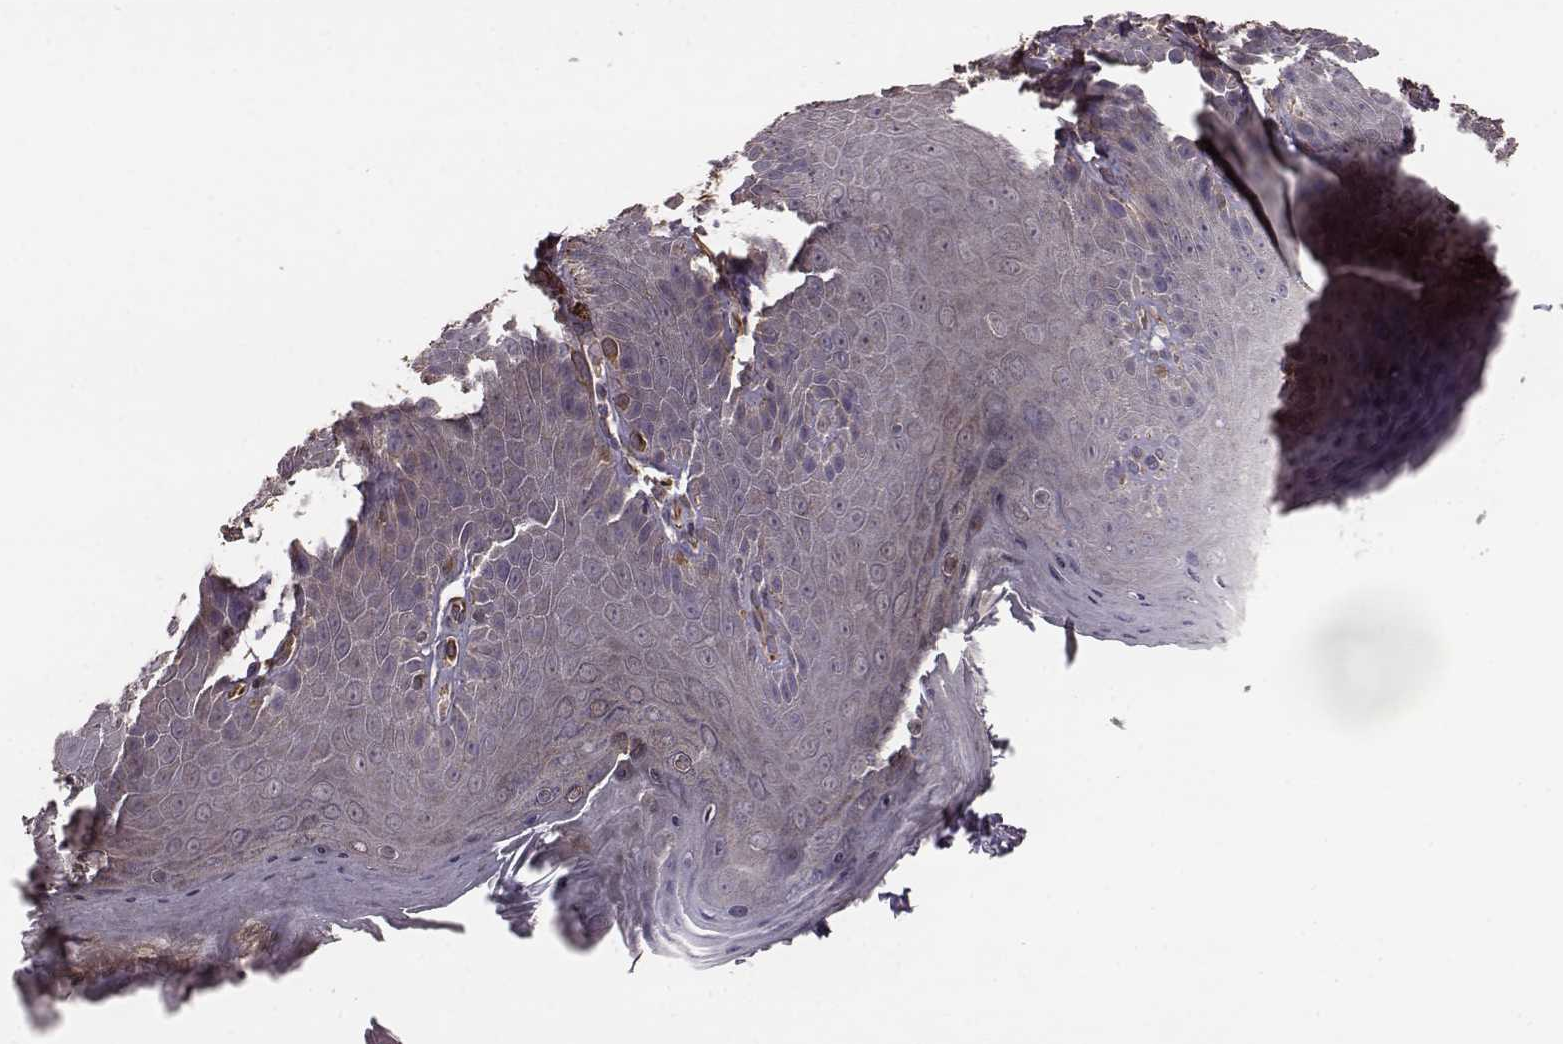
{"staining": {"intensity": "negative", "quantity": "none", "location": "none"}, "tissue": "skin", "cell_type": "Epidermal cells", "image_type": "normal", "snomed": [{"axis": "morphology", "description": "Normal tissue, NOS"}, {"axis": "topography", "description": "Anal"}], "caption": "DAB immunohistochemical staining of unremarkable human skin displays no significant staining in epidermal cells.", "gene": "NTF3", "patient": {"sex": "male", "age": 53}}